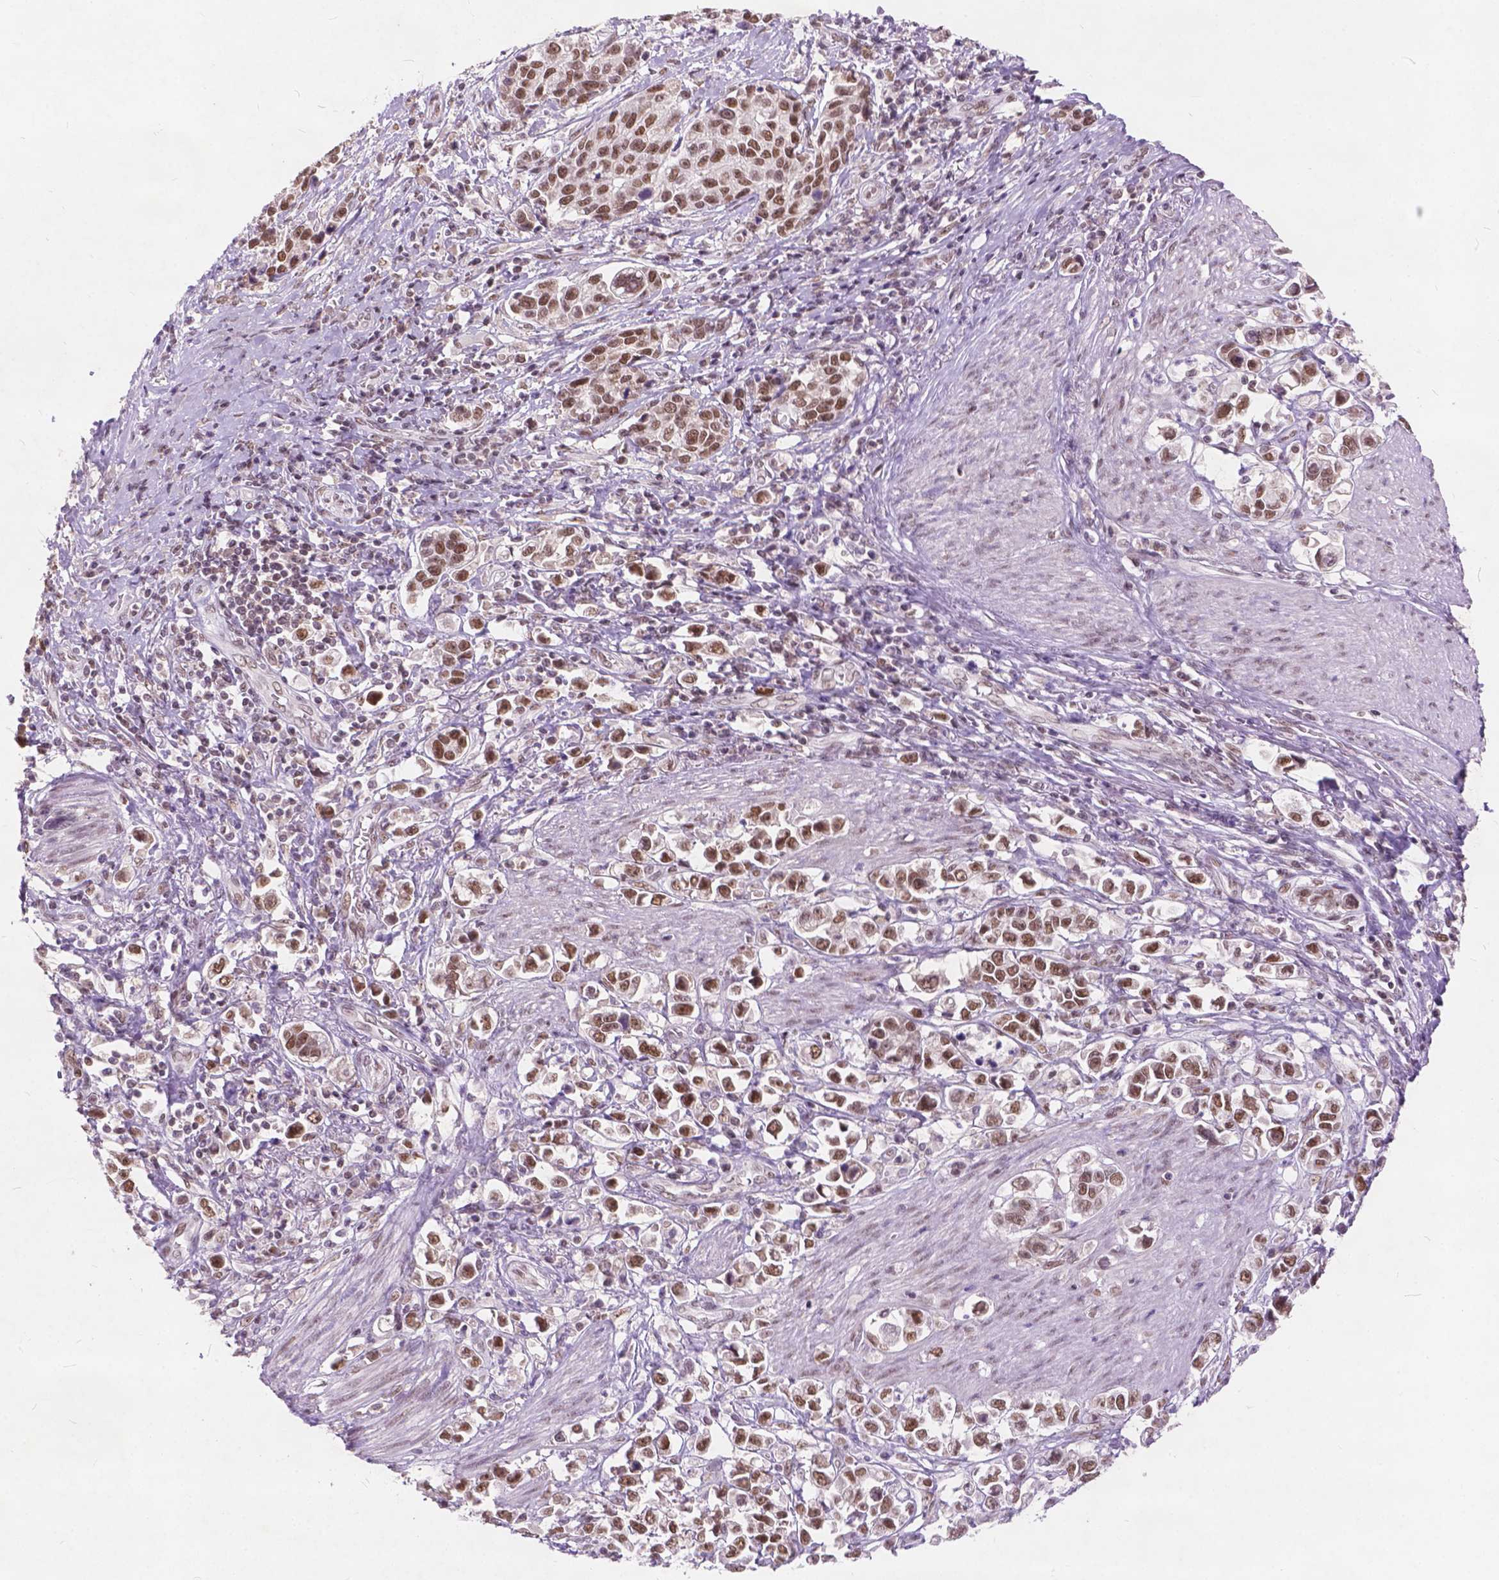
{"staining": {"intensity": "moderate", "quantity": ">75%", "location": "nuclear"}, "tissue": "stomach cancer", "cell_type": "Tumor cells", "image_type": "cancer", "snomed": [{"axis": "morphology", "description": "Adenocarcinoma, NOS"}, {"axis": "topography", "description": "Stomach"}], "caption": "Stomach adenocarcinoma was stained to show a protein in brown. There is medium levels of moderate nuclear positivity in approximately >75% of tumor cells.", "gene": "FAM53A", "patient": {"sex": "male", "age": 93}}